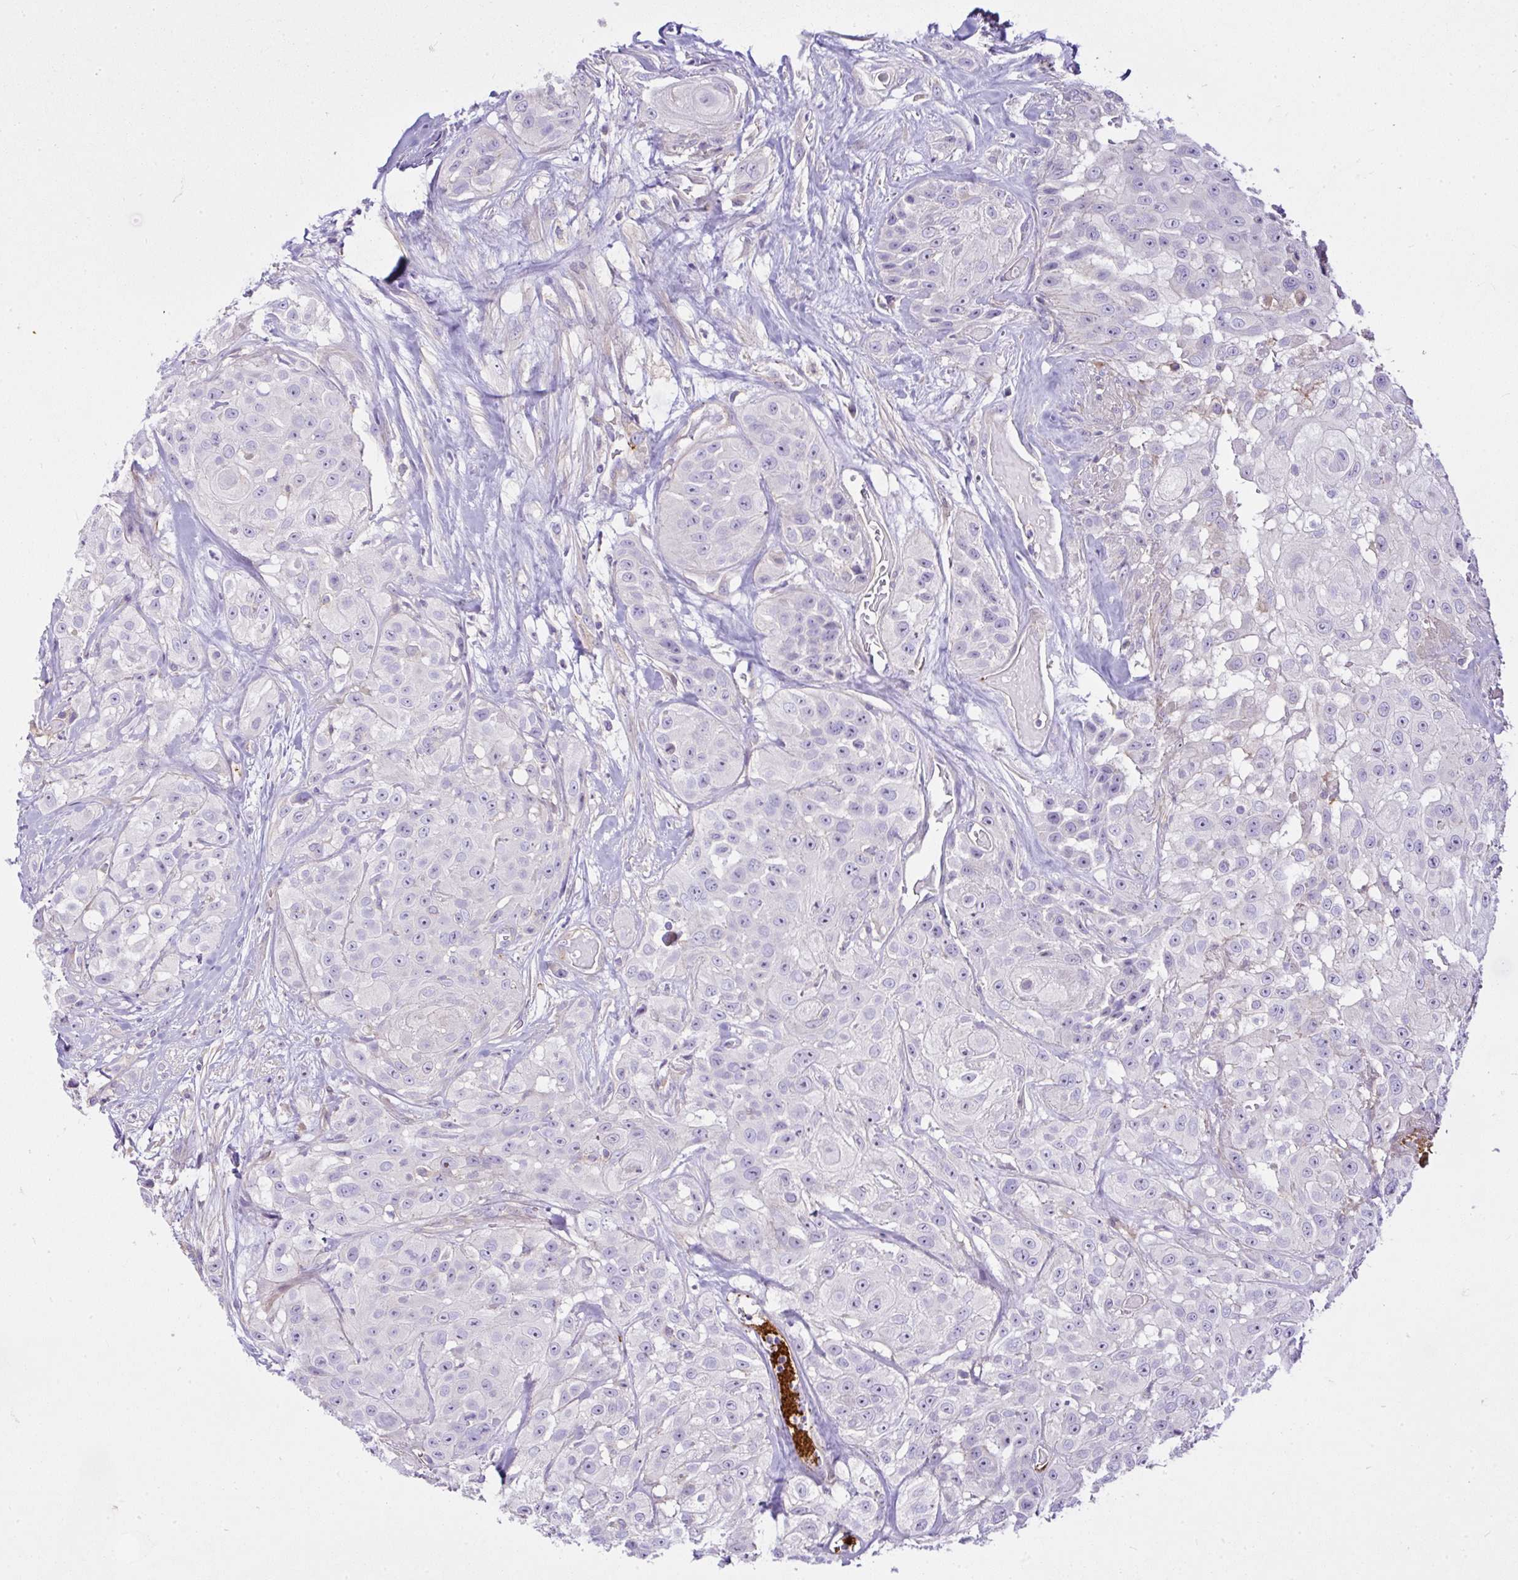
{"staining": {"intensity": "negative", "quantity": "none", "location": "none"}, "tissue": "head and neck cancer", "cell_type": "Tumor cells", "image_type": "cancer", "snomed": [{"axis": "morphology", "description": "Squamous cell carcinoma, NOS"}, {"axis": "topography", "description": "Head-Neck"}], "caption": "IHC of human head and neck cancer exhibits no positivity in tumor cells.", "gene": "CCDC142", "patient": {"sex": "male", "age": 83}}